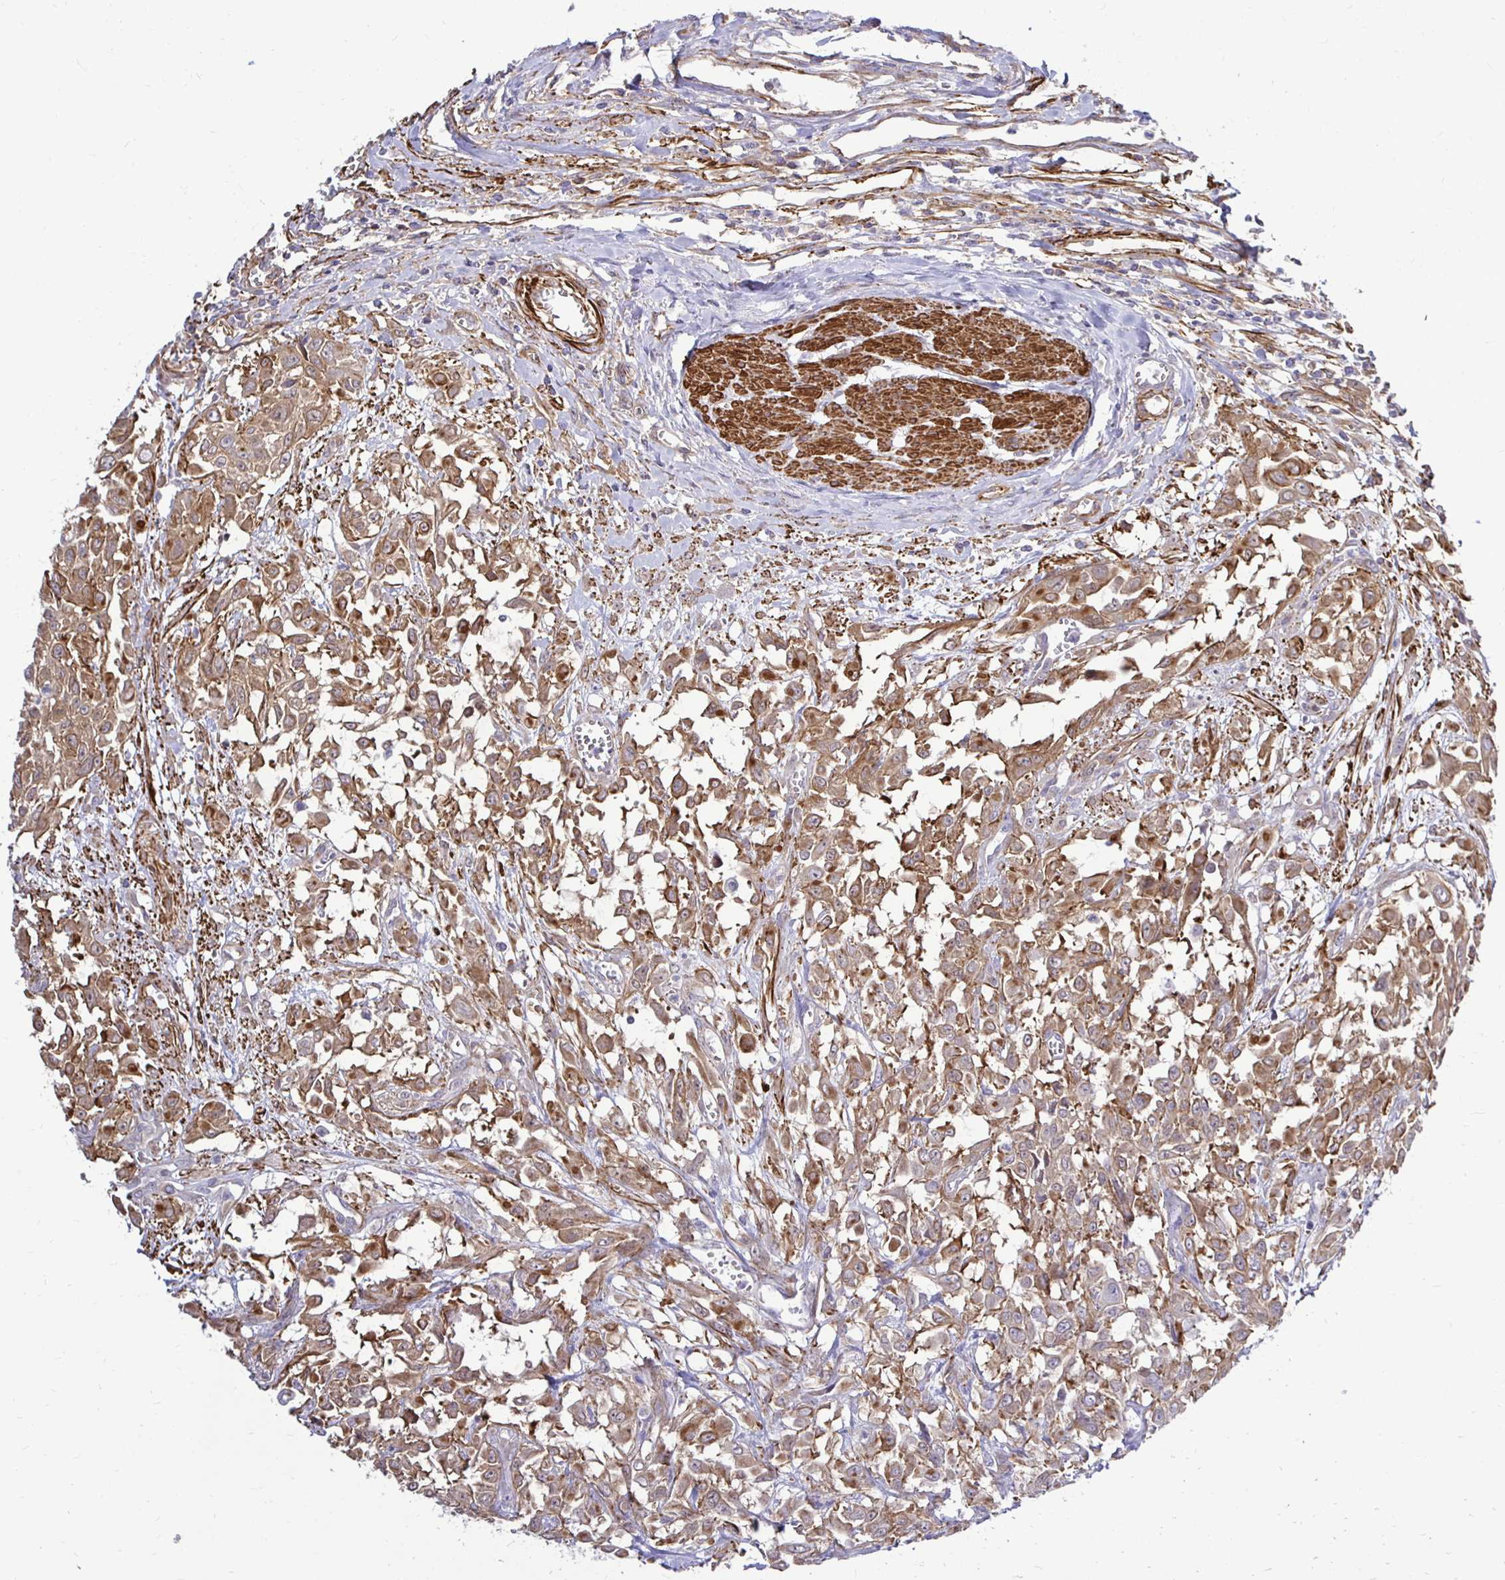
{"staining": {"intensity": "moderate", "quantity": ">75%", "location": "cytoplasmic/membranous"}, "tissue": "urothelial cancer", "cell_type": "Tumor cells", "image_type": "cancer", "snomed": [{"axis": "morphology", "description": "Urothelial carcinoma, High grade"}, {"axis": "topography", "description": "Urinary bladder"}], "caption": "A high-resolution photomicrograph shows immunohistochemistry (IHC) staining of urothelial cancer, which reveals moderate cytoplasmic/membranous expression in about >75% of tumor cells.", "gene": "CTPS1", "patient": {"sex": "male", "age": 57}}